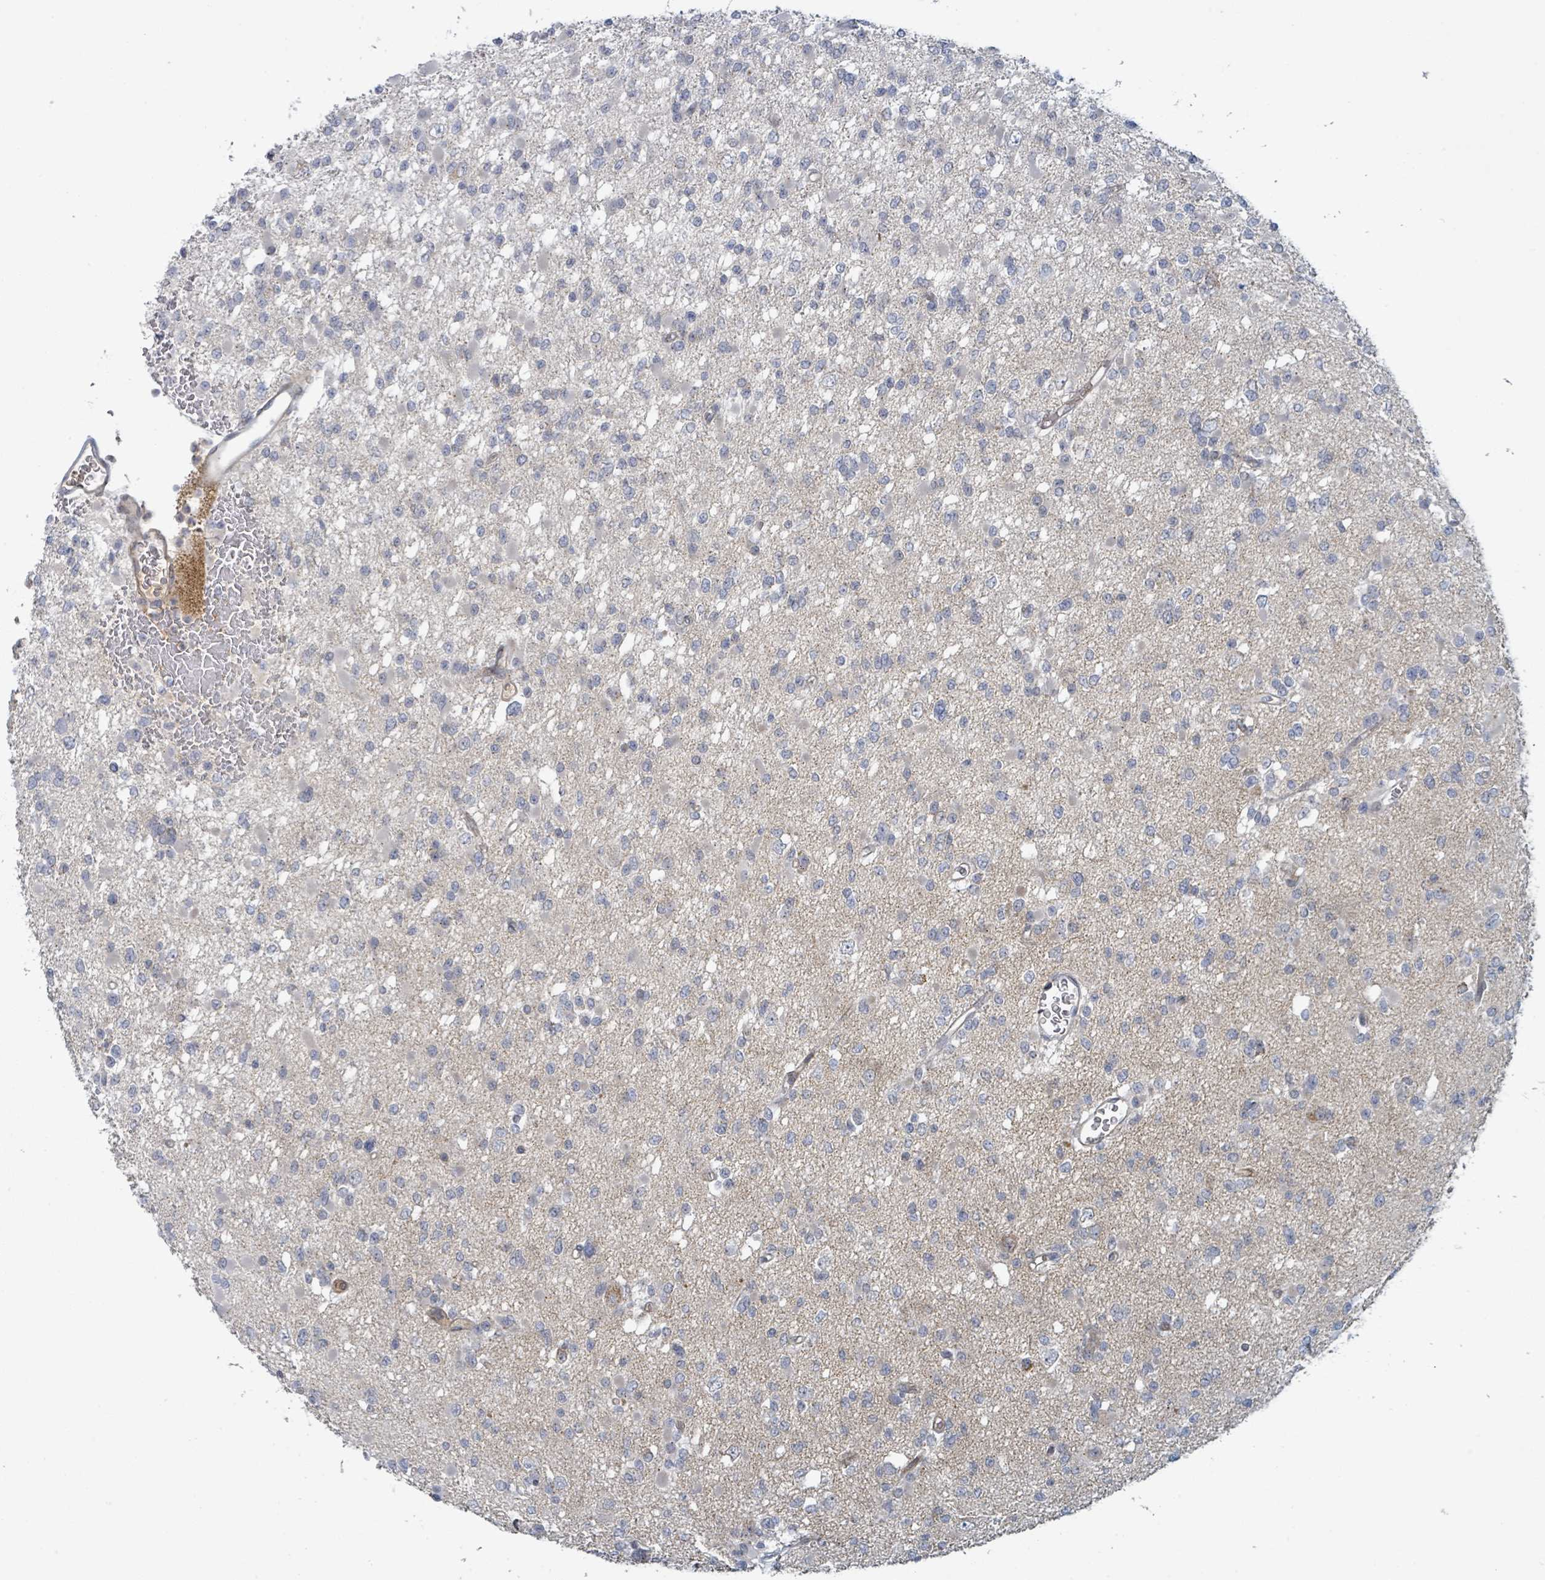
{"staining": {"intensity": "negative", "quantity": "none", "location": "none"}, "tissue": "glioma", "cell_type": "Tumor cells", "image_type": "cancer", "snomed": [{"axis": "morphology", "description": "Glioma, malignant, Low grade"}, {"axis": "topography", "description": "Brain"}], "caption": "A photomicrograph of human malignant glioma (low-grade) is negative for staining in tumor cells.", "gene": "COL5A3", "patient": {"sex": "female", "age": 22}}